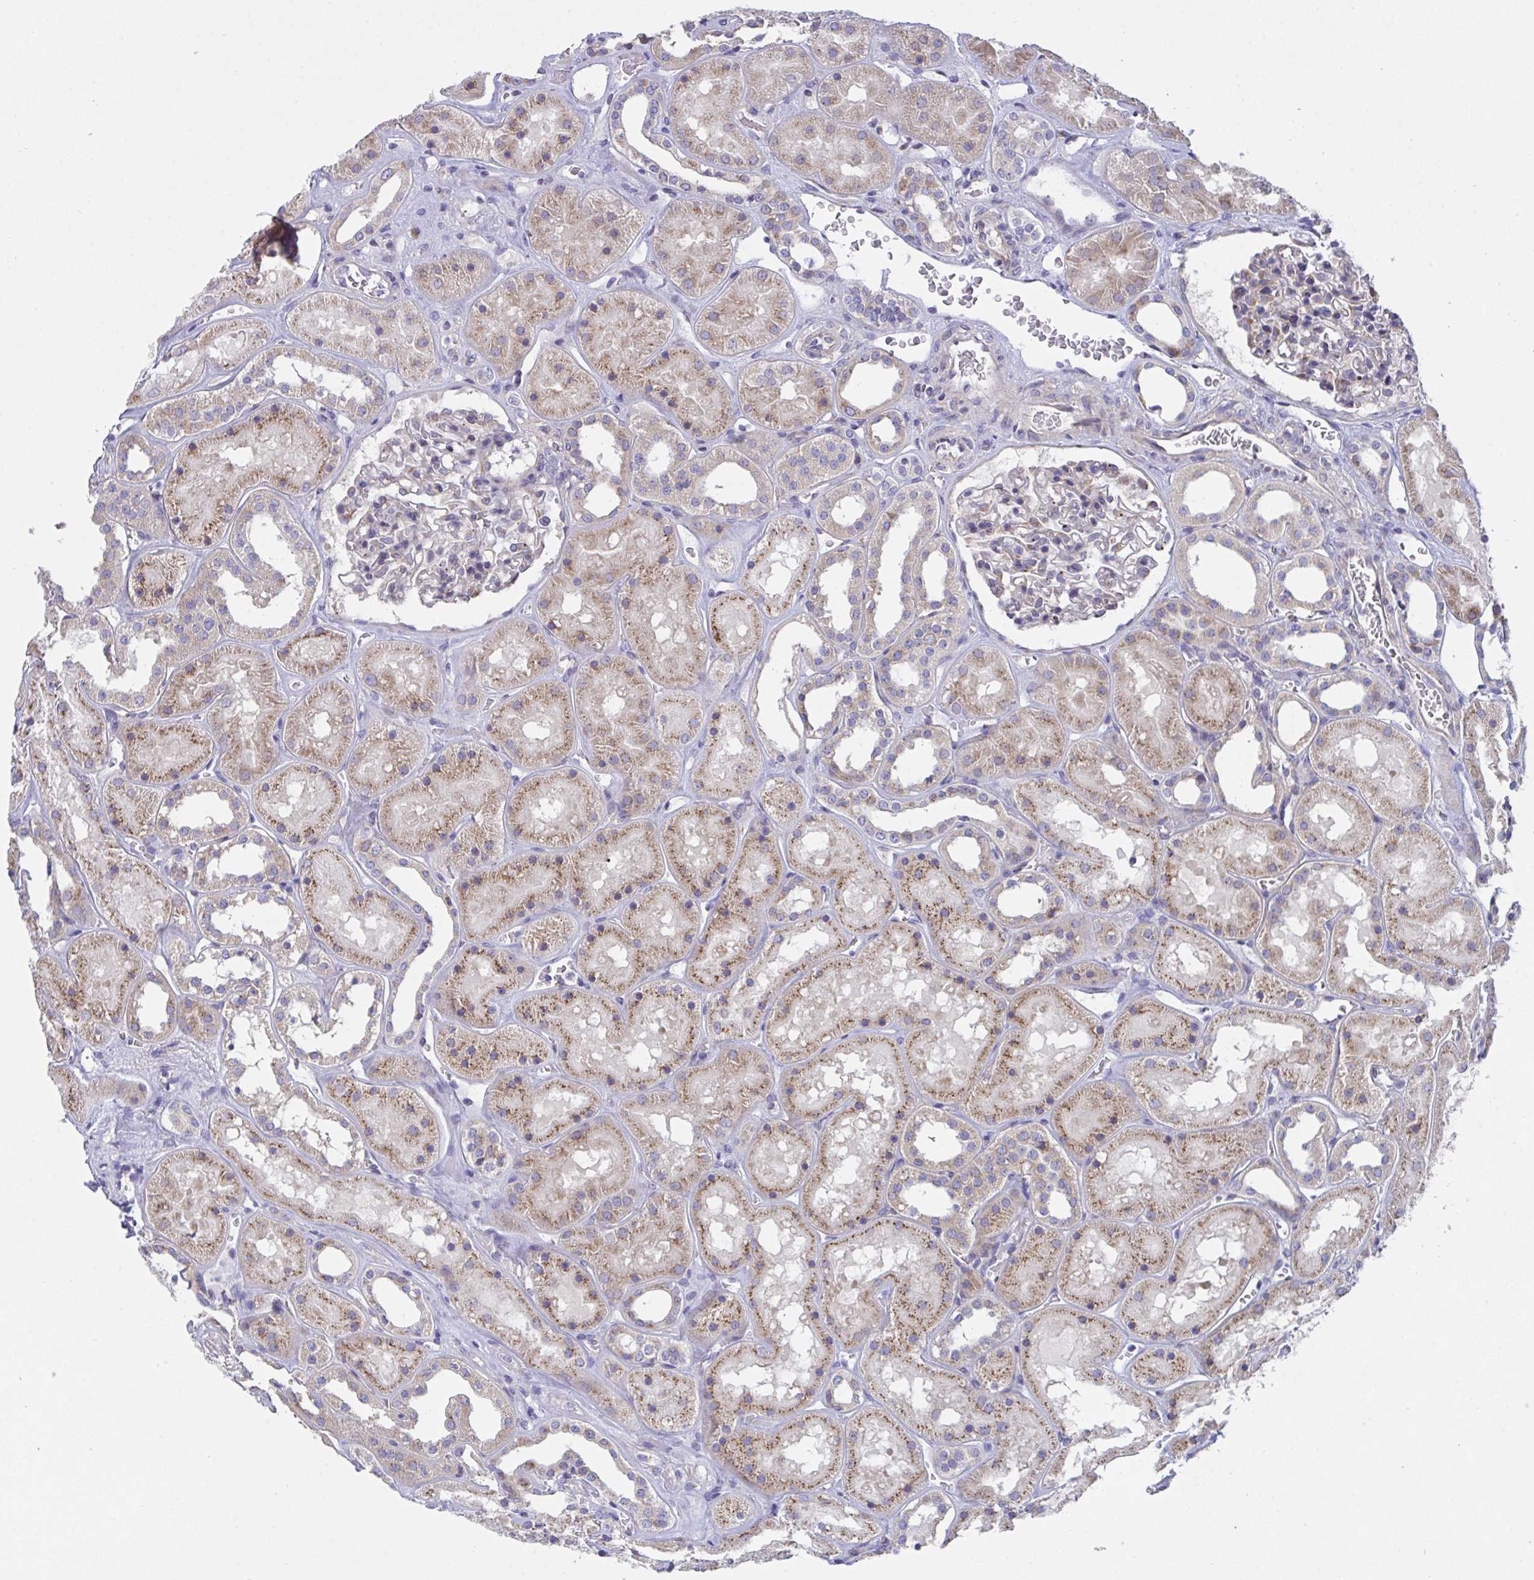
{"staining": {"intensity": "weak", "quantity": "<25%", "location": "cytoplasmic/membranous"}, "tissue": "kidney", "cell_type": "Cells in glomeruli", "image_type": "normal", "snomed": [{"axis": "morphology", "description": "Normal tissue, NOS"}, {"axis": "topography", "description": "Kidney"}], "caption": "Immunohistochemistry (IHC) image of unremarkable kidney: kidney stained with DAB (3,3'-diaminobenzidine) displays no significant protein expression in cells in glomeruli.", "gene": "MIA3", "patient": {"sex": "female", "age": 41}}